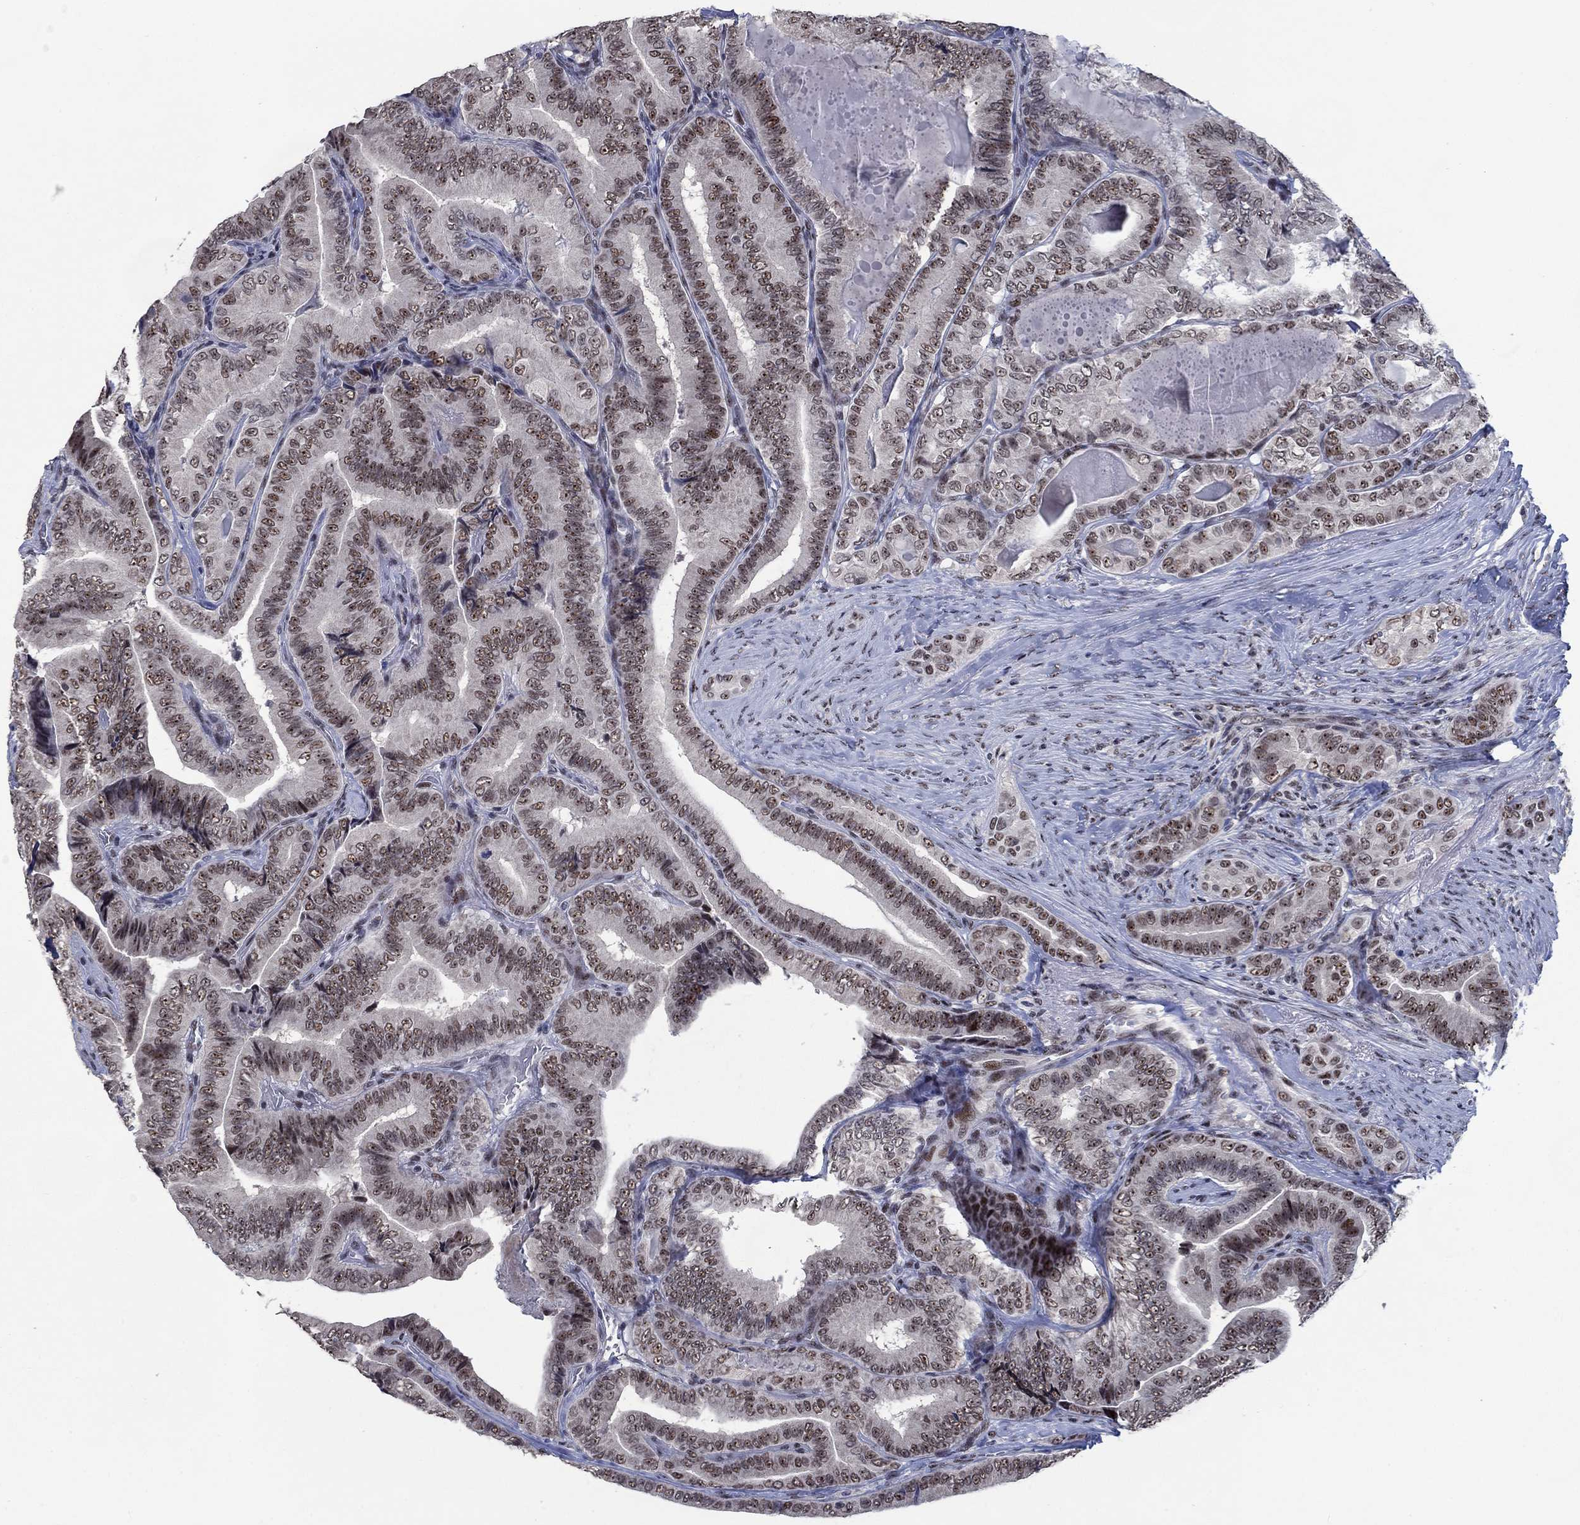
{"staining": {"intensity": "weak", "quantity": "25%-75%", "location": "nuclear"}, "tissue": "thyroid cancer", "cell_type": "Tumor cells", "image_type": "cancer", "snomed": [{"axis": "morphology", "description": "Papillary adenocarcinoma, NOS"}, {"axis": "topography", "description": "Thyroid gland"}], "caption": "Brown immunohistochemical staining in human thyroid cancer (papillary adenocarcinoma) reveals weak nuclear staining in about 25%-75% of tumor cells.", "gene": "HTN1", "patient": {"sex": "male", "age": 61}}